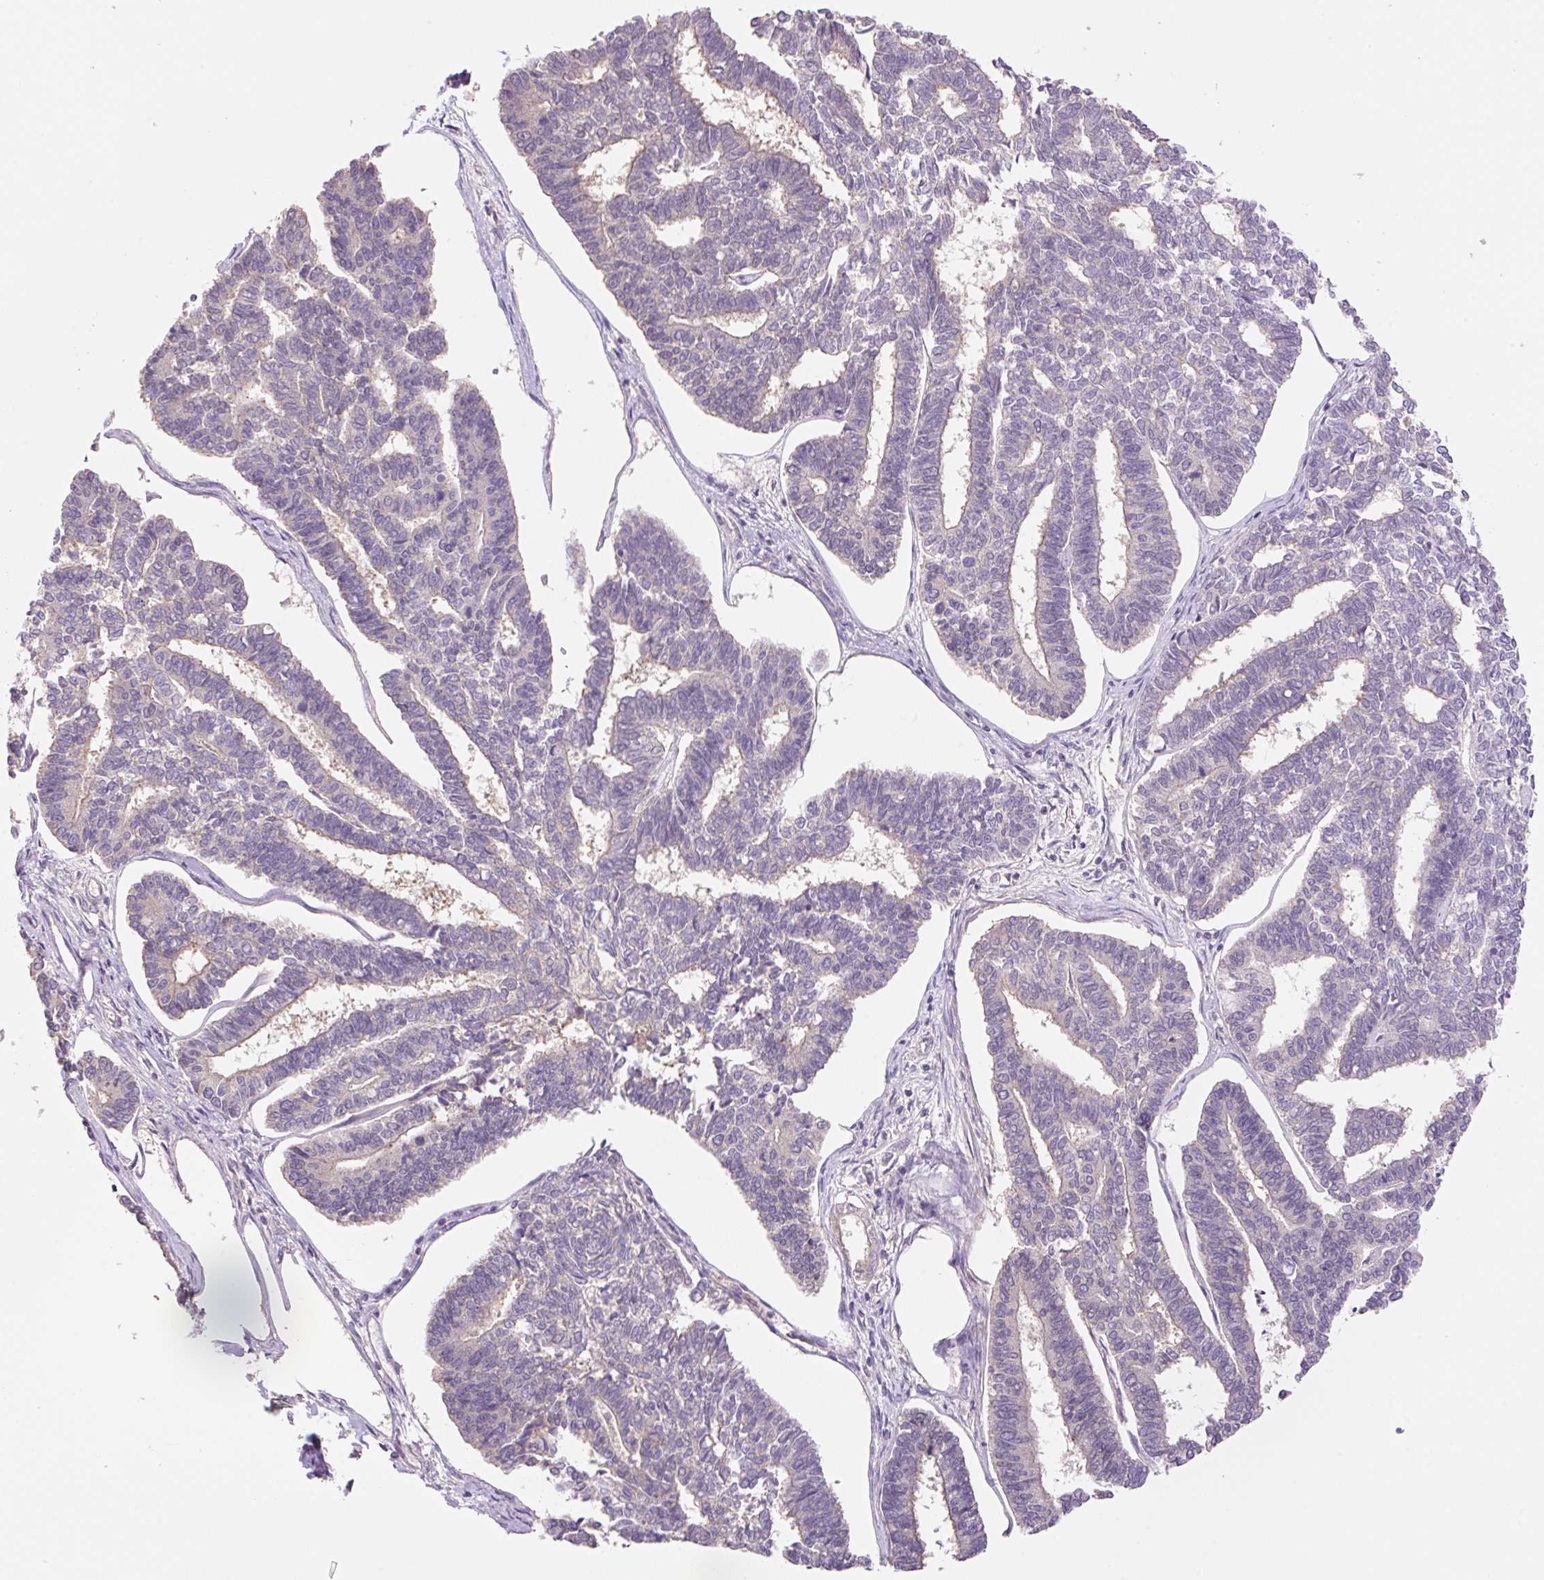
{"staining": {"intensity": "negative", "quantity": "none", "location": "none"}, "tissue": "endometrial cancer", "cell_type": "Tumor cells", "image_type": "cancer", "snomed": [{"axis": "morphology", "description": "Adenocarcinoma, NOS"}, {"axis": "topography", "description": "Endometrium"}], "caption": "A micrograph of human endometrial cancer (adenocarcinoma) is negative for staining in tumor cells. (DAB (3,3'-diaminobenzidine) immunohistochemistry (IHC), high magnification).", "gene": "COX8A", "patient": {"sex": "female", "age": 70}}